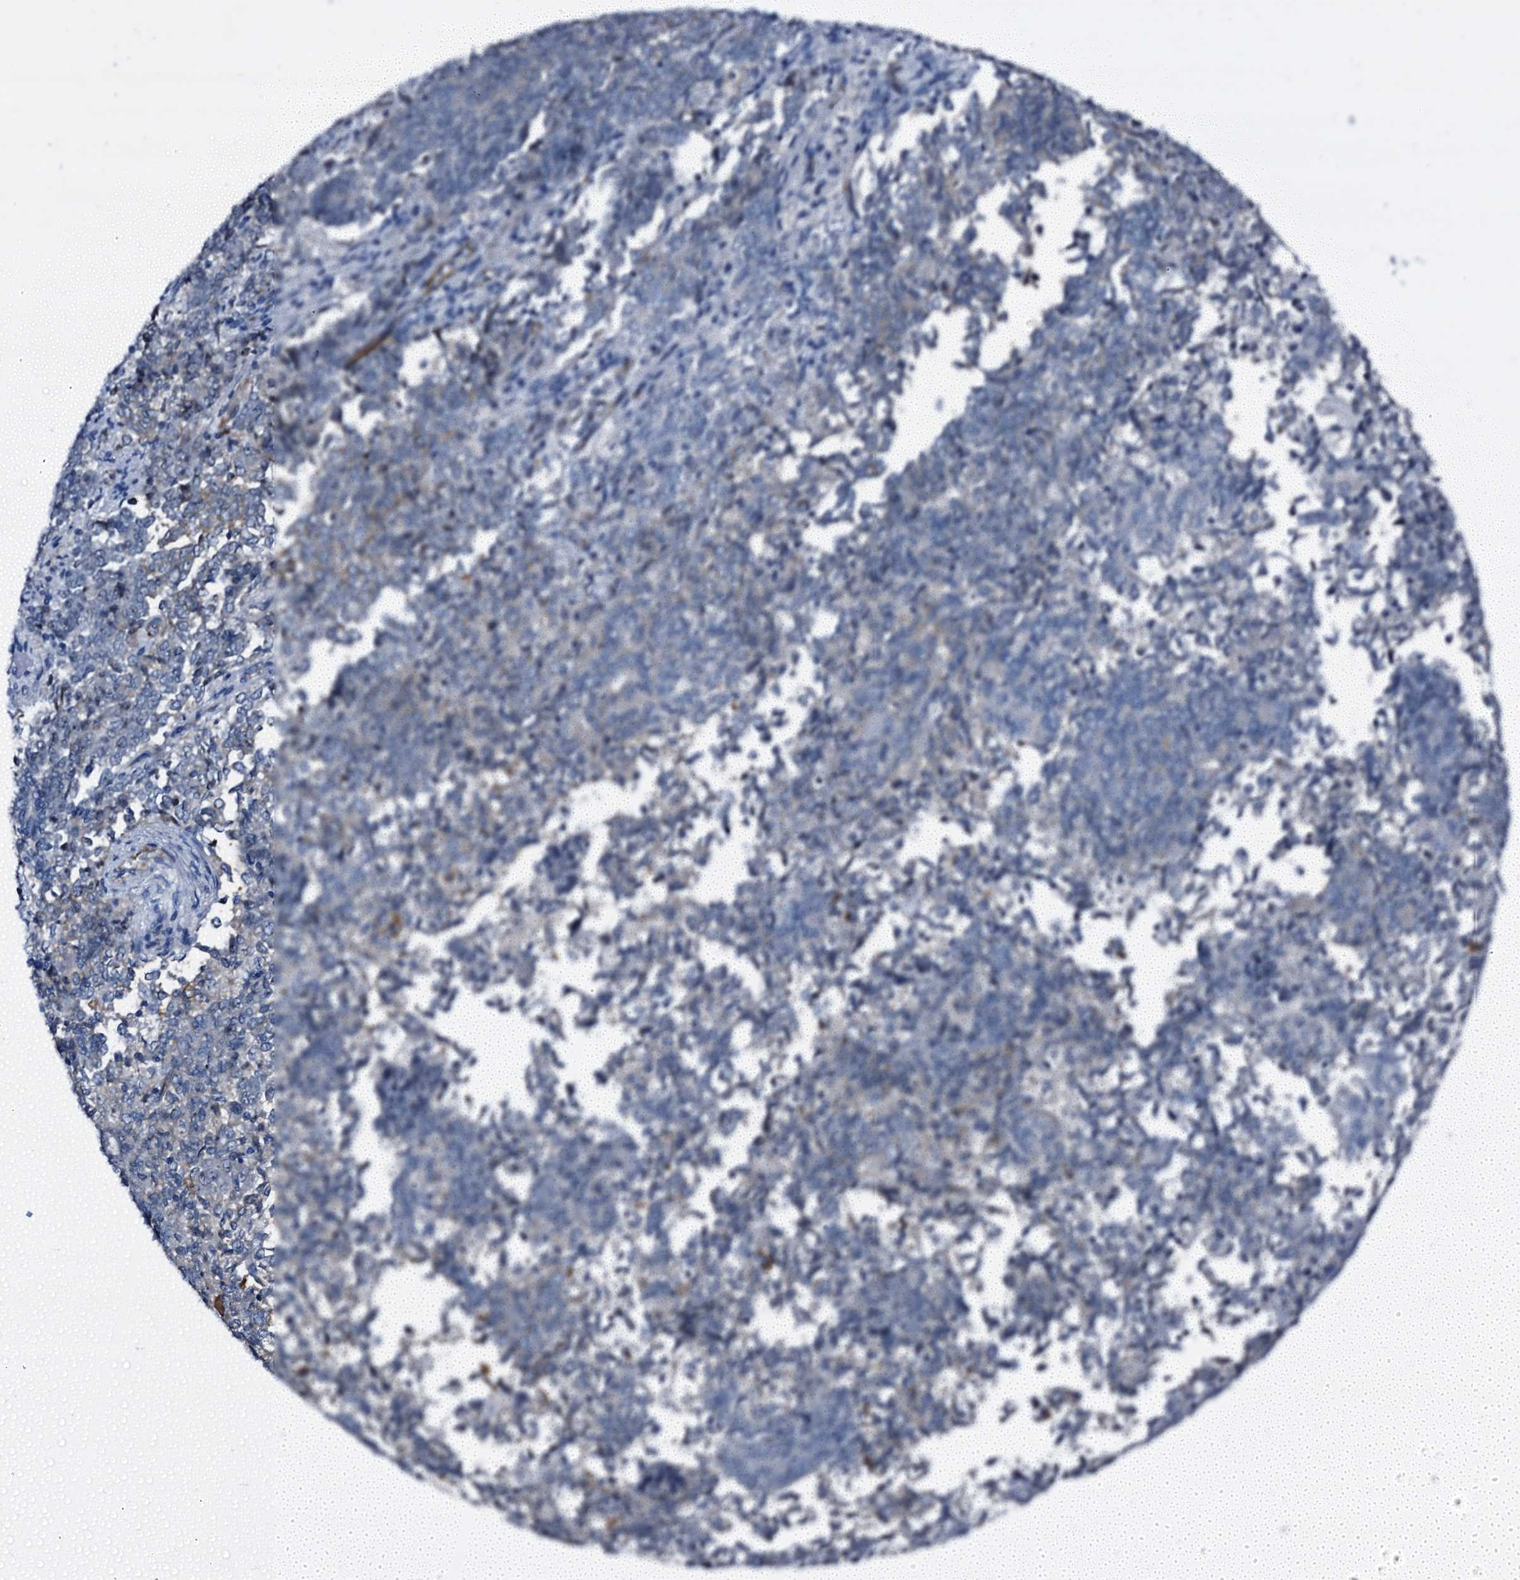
{"staining": {"intensity": "negative", "quantity": "none", "location": "none"}, "tissue": "endometrial cancer", "cell_type": "Tumor cells", "image_type": "cancer", "snomed": [{"axis": "morphology", "description": "Adenocarcinoma, NOS"}, {"axis": "topography", "description": "Endometrium"}], "caption": "The micrograph reveals no significant staining in tumor cells of adenocarcinoma (endometrial). Nuclei are stained in blue.", "gene": "EMG1", "patient": {"sex": "female", "age": 80}}